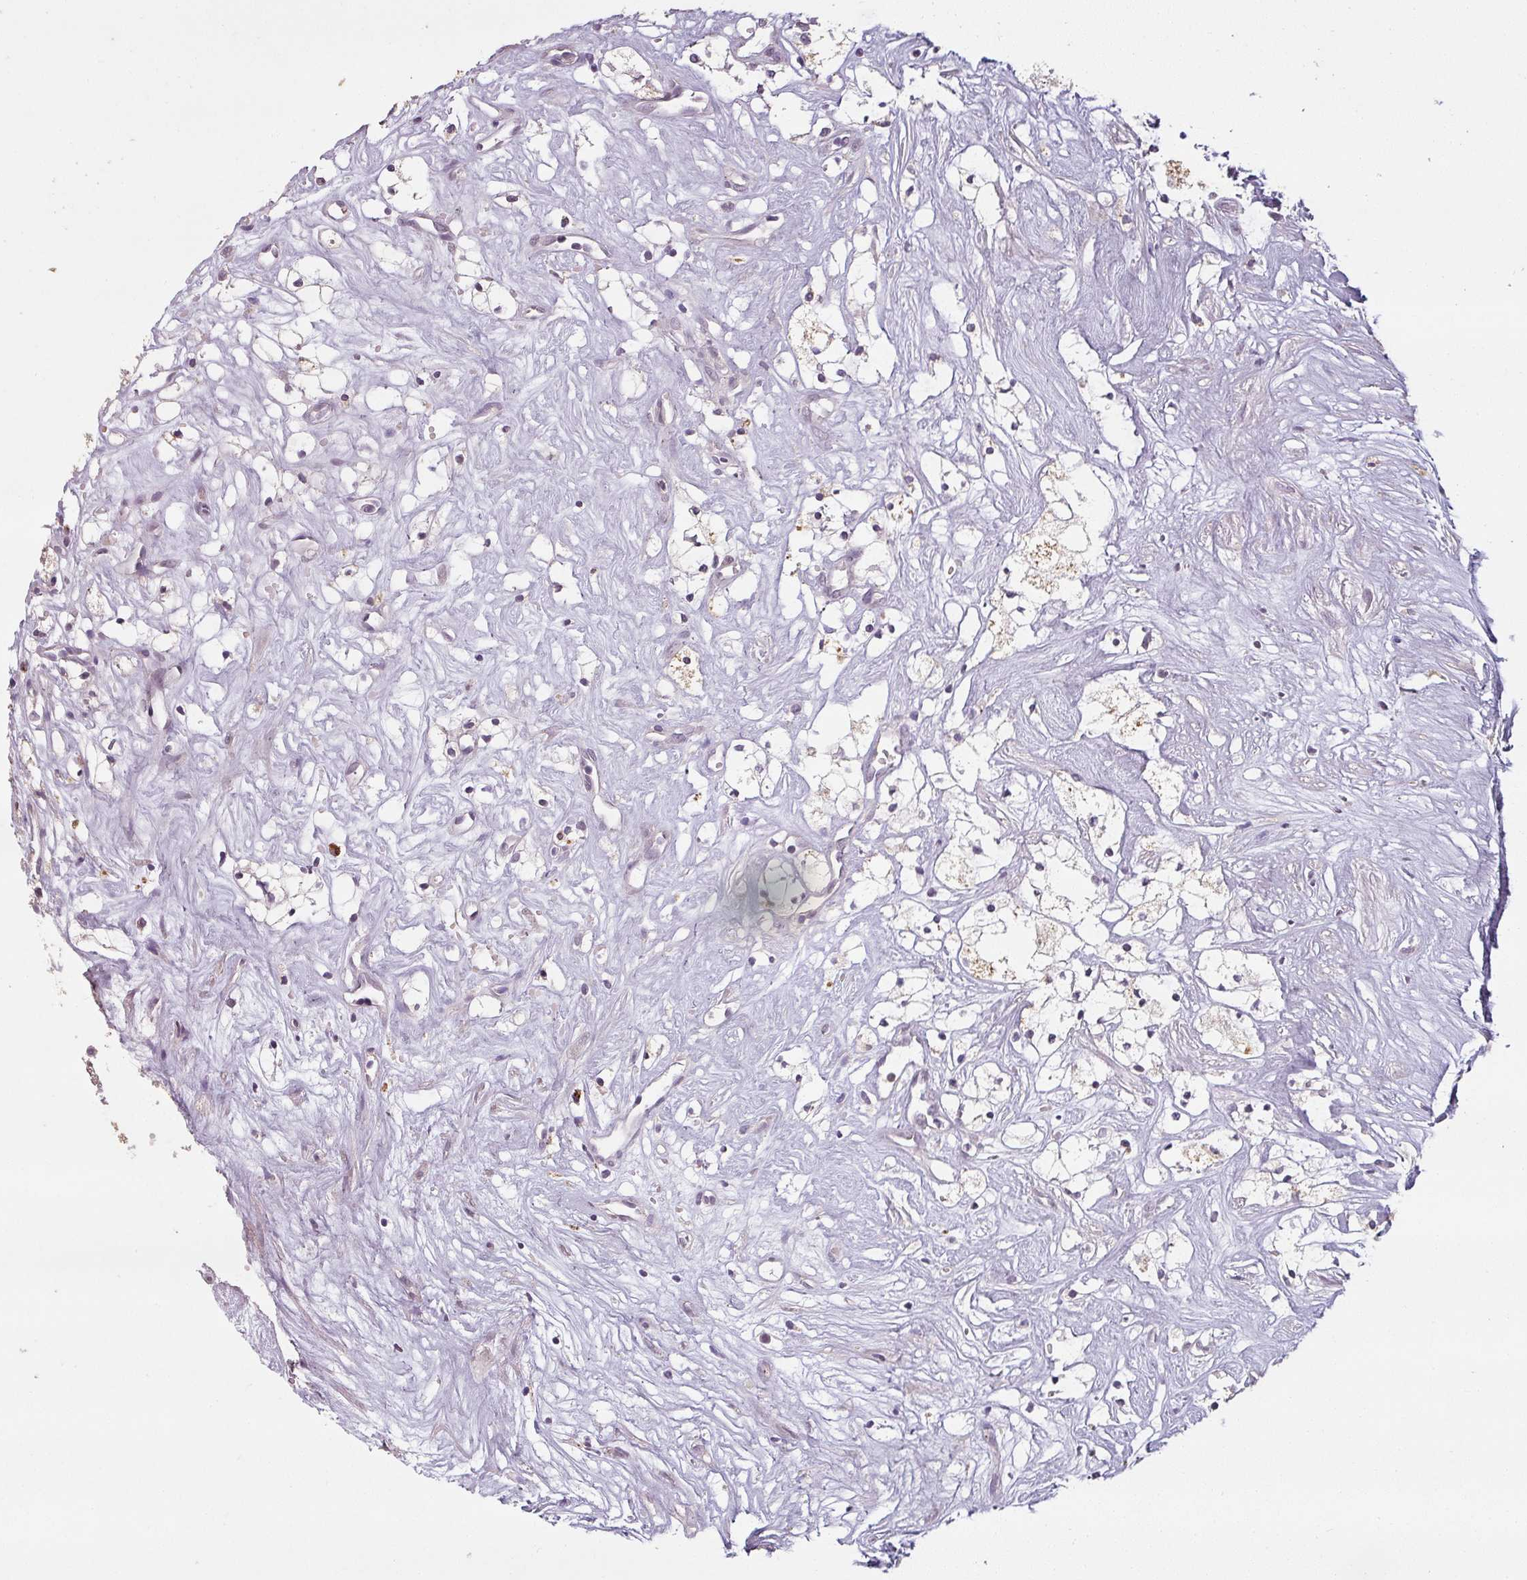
{"staining": {"intensity": "negative", "quantity": "none", "location": "none"}, "tissue": "renal cancer", "cell_type": "Tumor cells", "image_type": "cancer", "snomed": [{"axis": "morphology", "description": "Adenocarcinoma, NOS"}, {"axis": "topography", "description": "Kidney"}], "caption": "There is no significant staining in tumor cells of adenocarcinoma (renal).", "gene": "LYPLA1", "patient": {"sex": "male", "age": 59}}